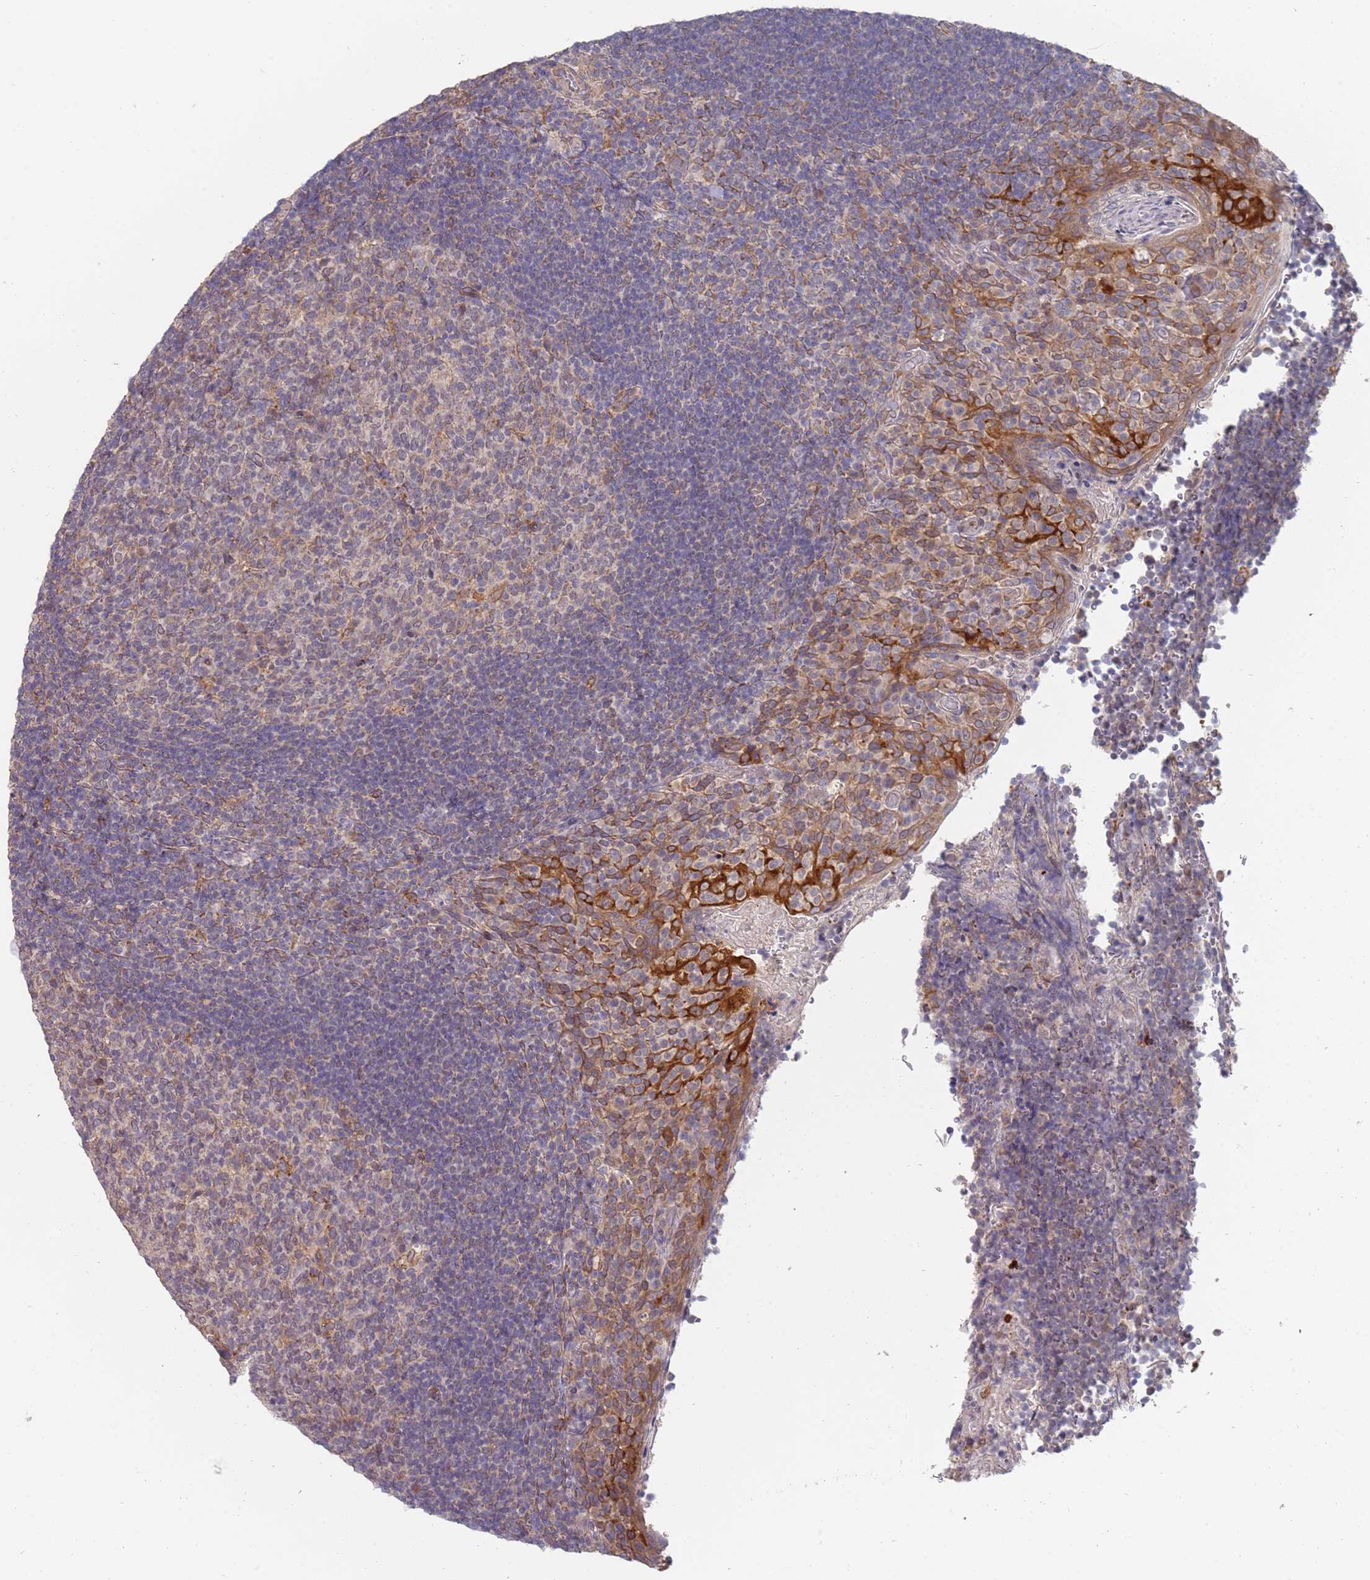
{"staining": {"intensity": "weak", "quantity": "<25%", "location": "cytoplasmic/membranous"}, "tissue": "tonsil", "cell_type": "Germinal center cells", "image_type": "normal", "snomed": [{"axis": "morphology", "description": "Normal tissue, NOS"}, {"axis": "topography", "description": "Tonsil"}], "caption": "Immunohistochemical staining of unremarkable tonsil displays no significant staining in germinal center cells.", "gene": "VRK2", "patient": {"sex": "female", "age": 10}}